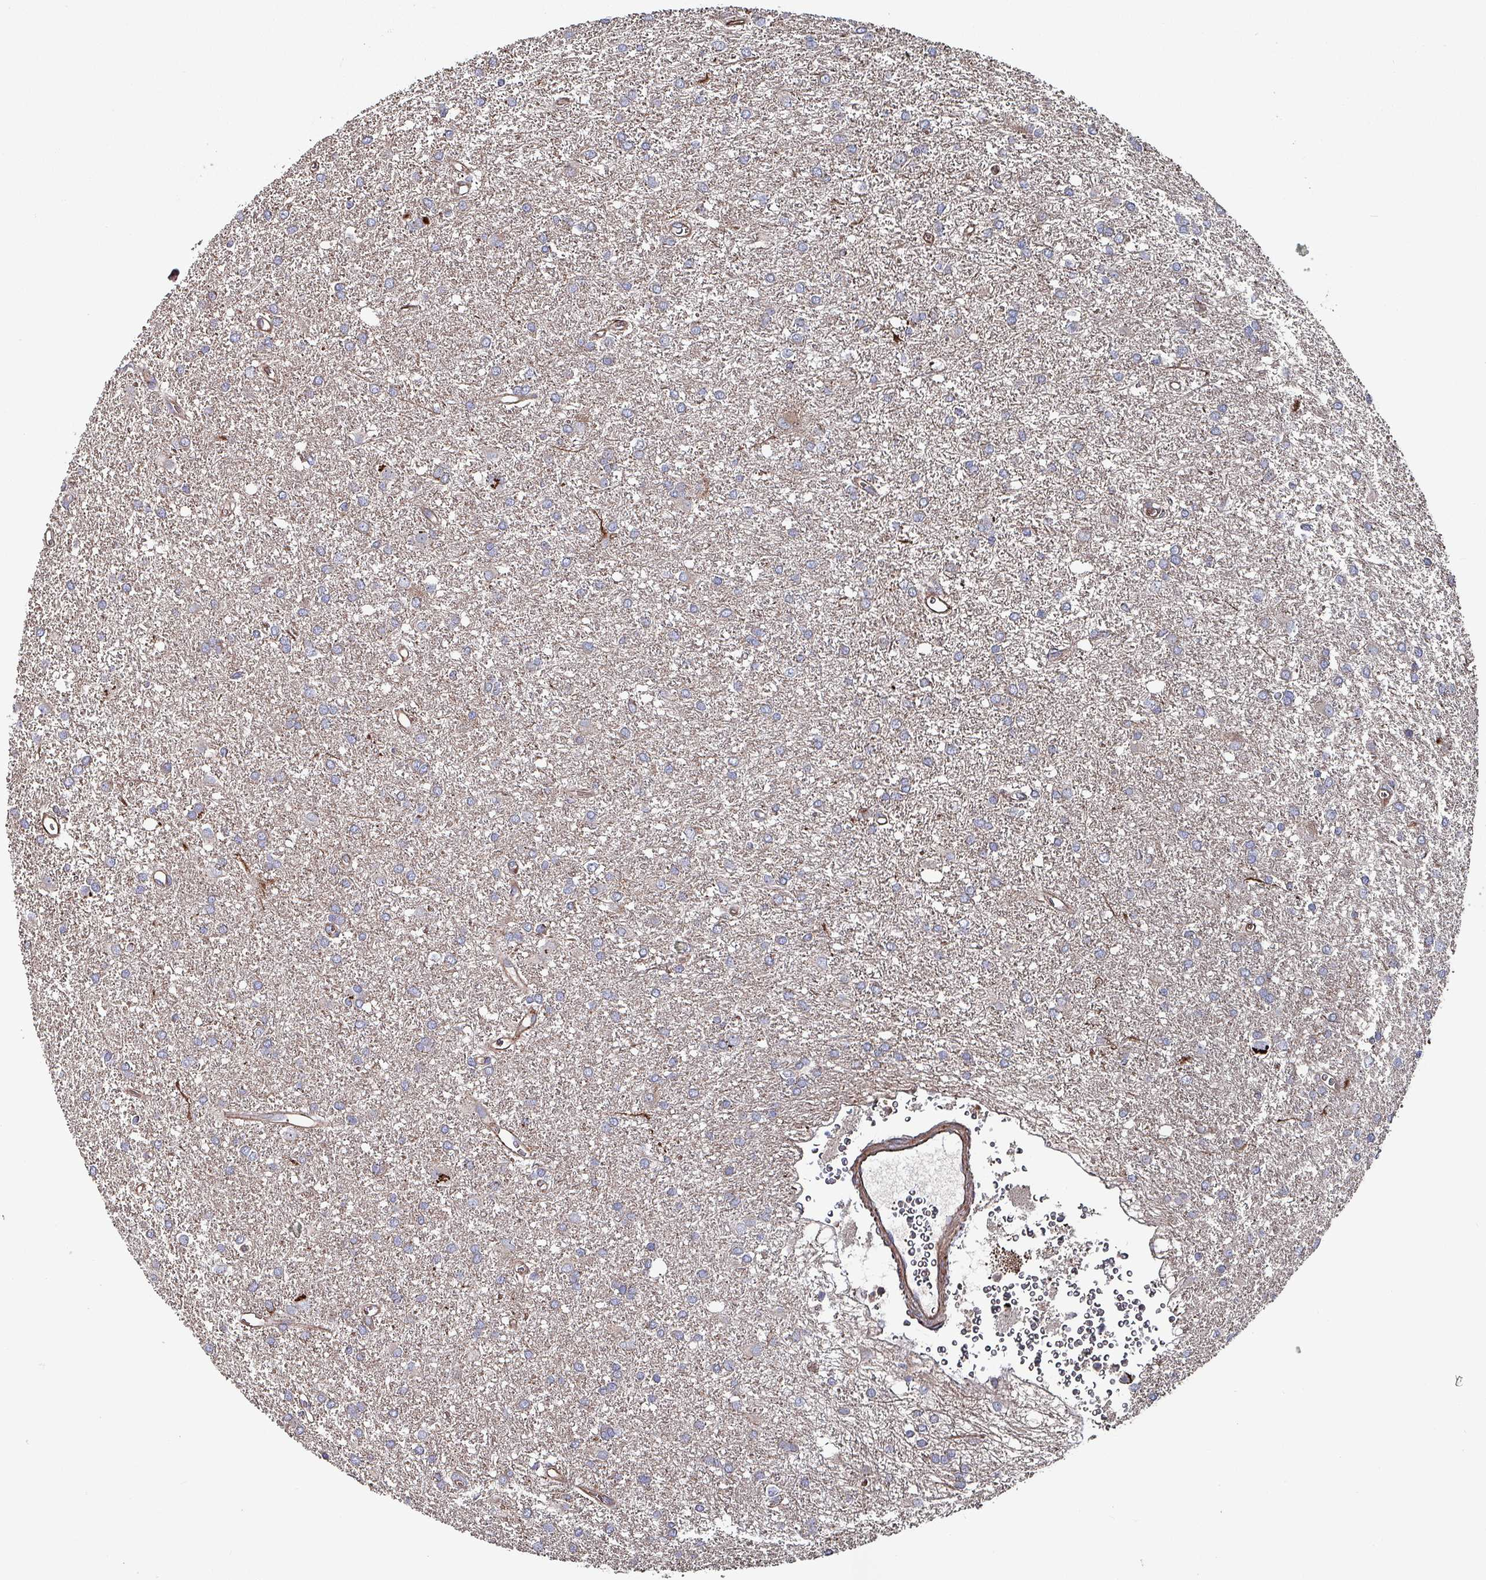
{"staining": {"intensity": "negative", "quantity": "none", "location": "none"}, "tissue": "glioma", "cell_type": "Tumor cells", "image_type": "cancer", "snomed": [{"axis": "morphology", "description": "Glioma, malignant, High grade"}, {"axis": "topography", "description": "Brain"}], "caption": "Glioma stained for a protein using immunohistochemistry demonstrates no positivity tumor cells.", "gene": "ANO10", "patient": {"sex": "female", "age": 50}}